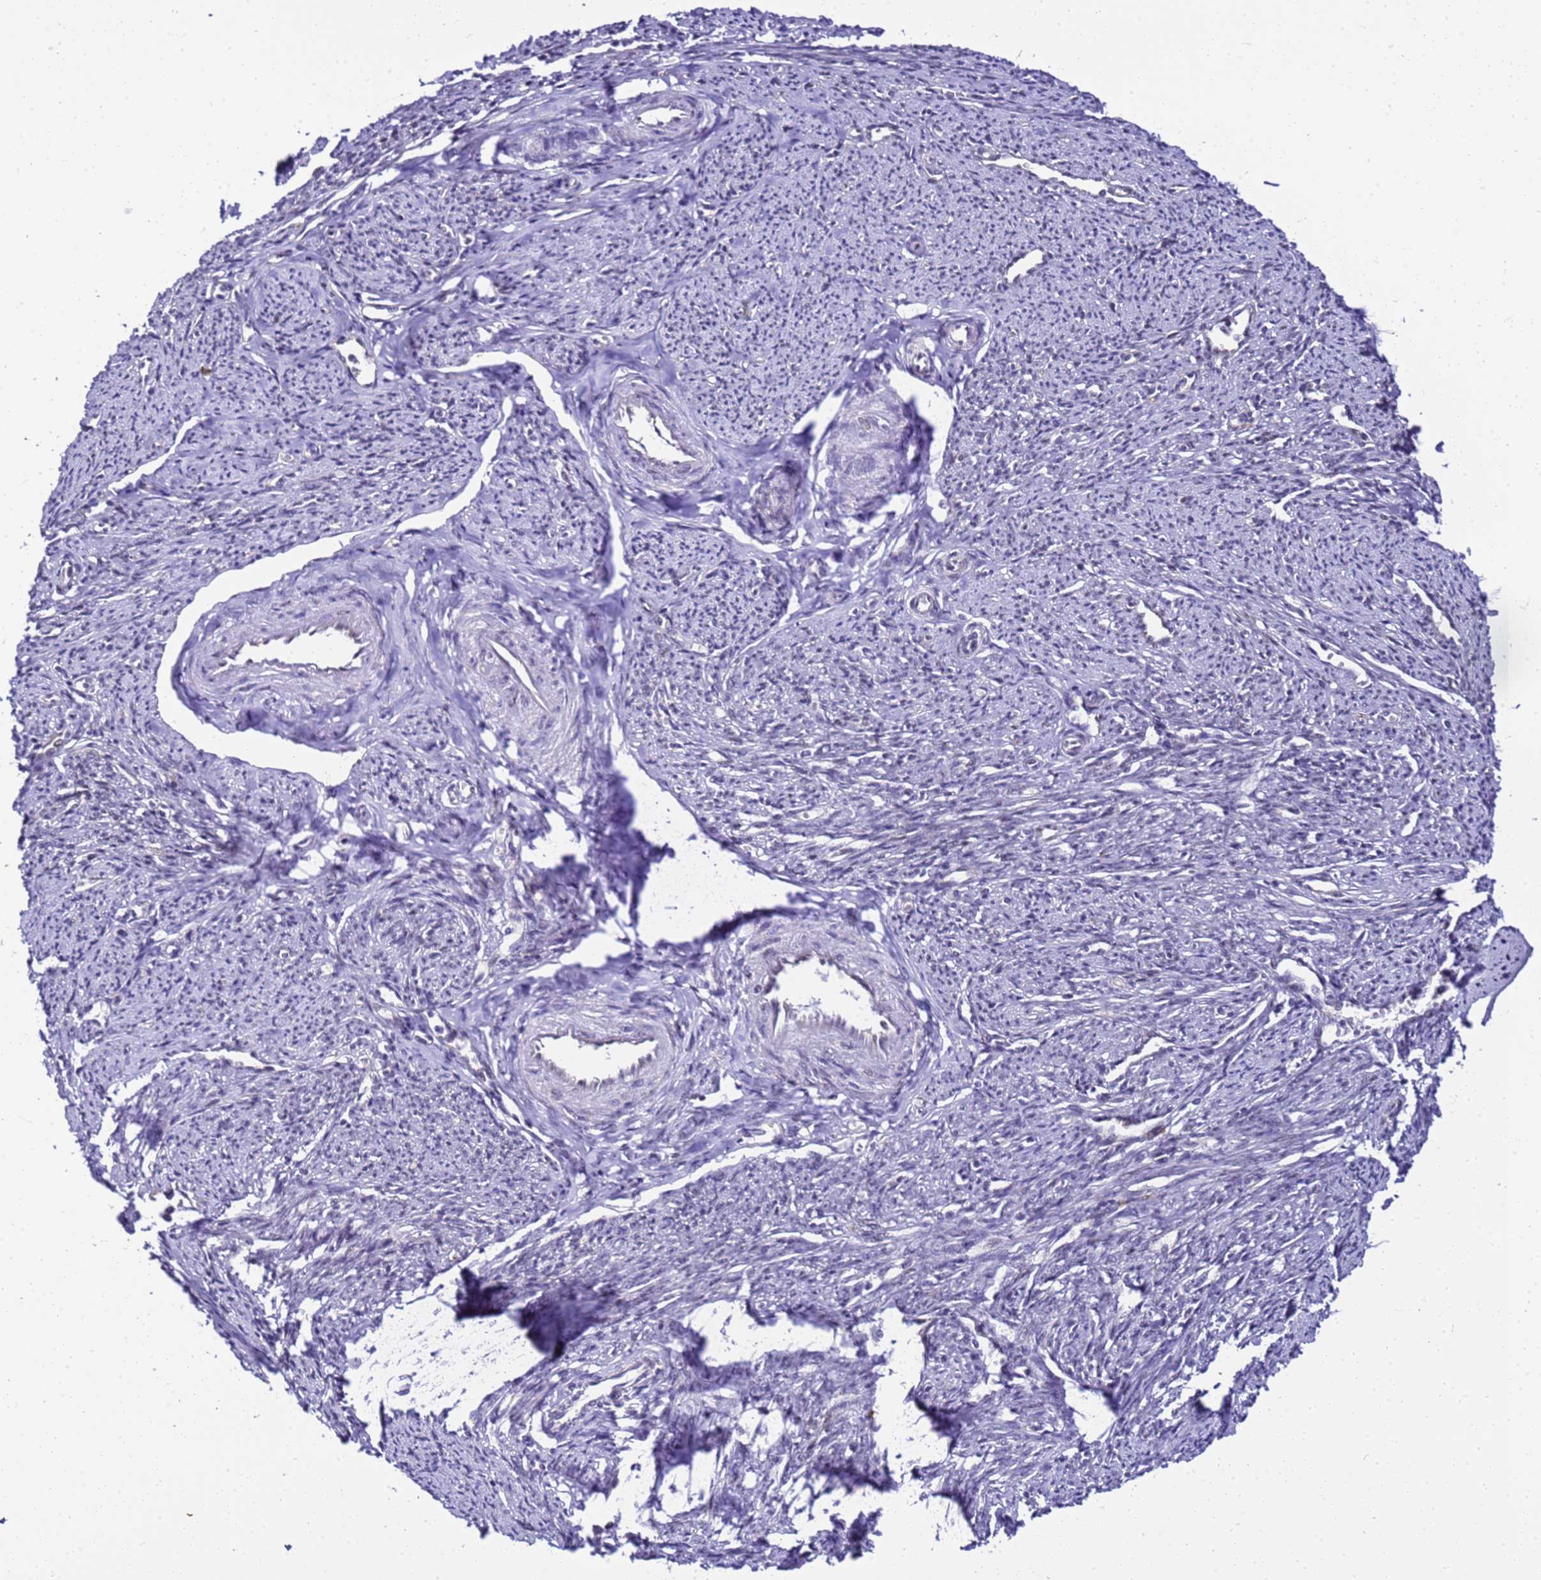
{"staining": {"intensity": "weak", "quantity": "25%-75%", "location": "nuclear"}, "tissue": "smooth muscle", "cell_type": "Smooth muscle cells", "image_type": "normal", "snomed": [{"axis": "morphology", "description": "Normal tissue, NOS"}, {"axis": "topography", "description": "Smooth muscle"}, {"axis": "topography", "description": "Uterus"}], "caption": "A brown stain highlights weak nuclear expression of a protein in smooth muscle cells of benign smooth muscle. Ihc stains the protein in brown and the nuclei are stained blue.", "gene": "SMN1", "patient": {"sex": "female", "age": 59}}